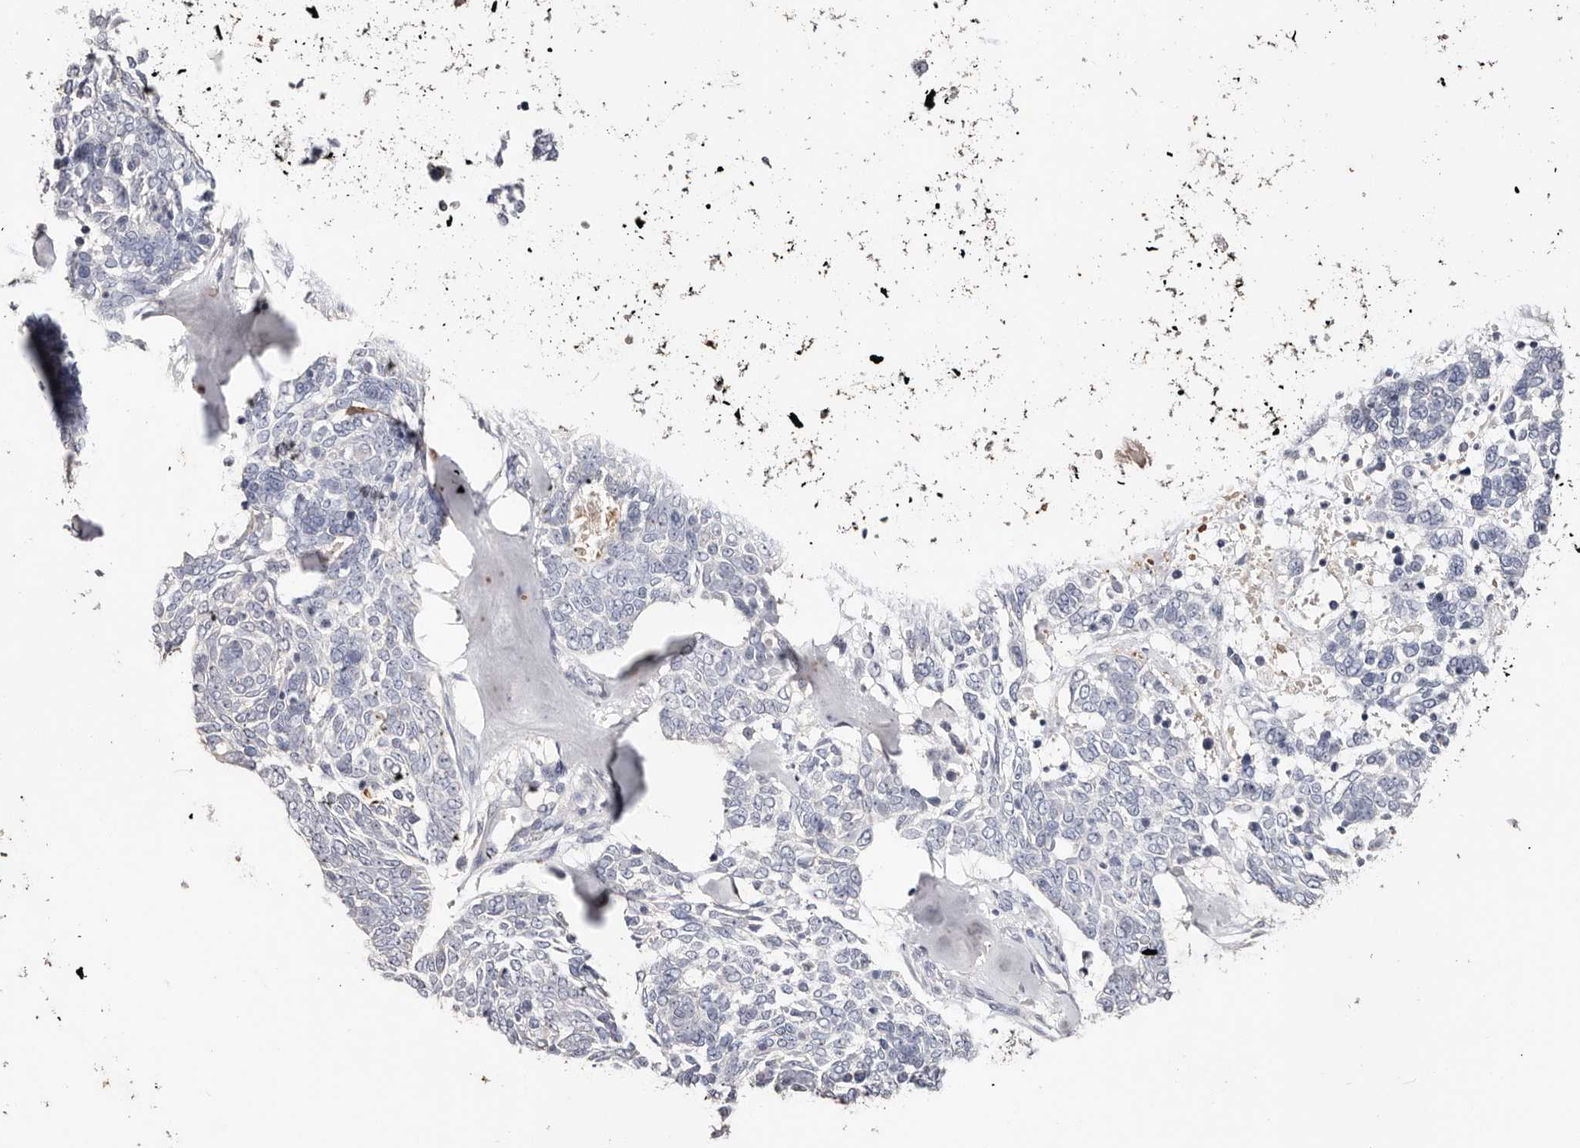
{"staining": {"intensity": "negative", "quantity": "none", "location": "none"}, "tissue": "skin cancer", "cell_type": "Tumor cells", "image_type": "cancer", "snomed": [{"axis": "morphology", "description": "Basal cell carcinoma"}, {"axis": "topography", "description": "Skin"}], "caption": "Photomicrograph shows no significant protein positivity in tumor cells of skin cancer (basal cell carcinoma).", "gene": "TGM2", "patient": {"sex": "female", "age": 81}}